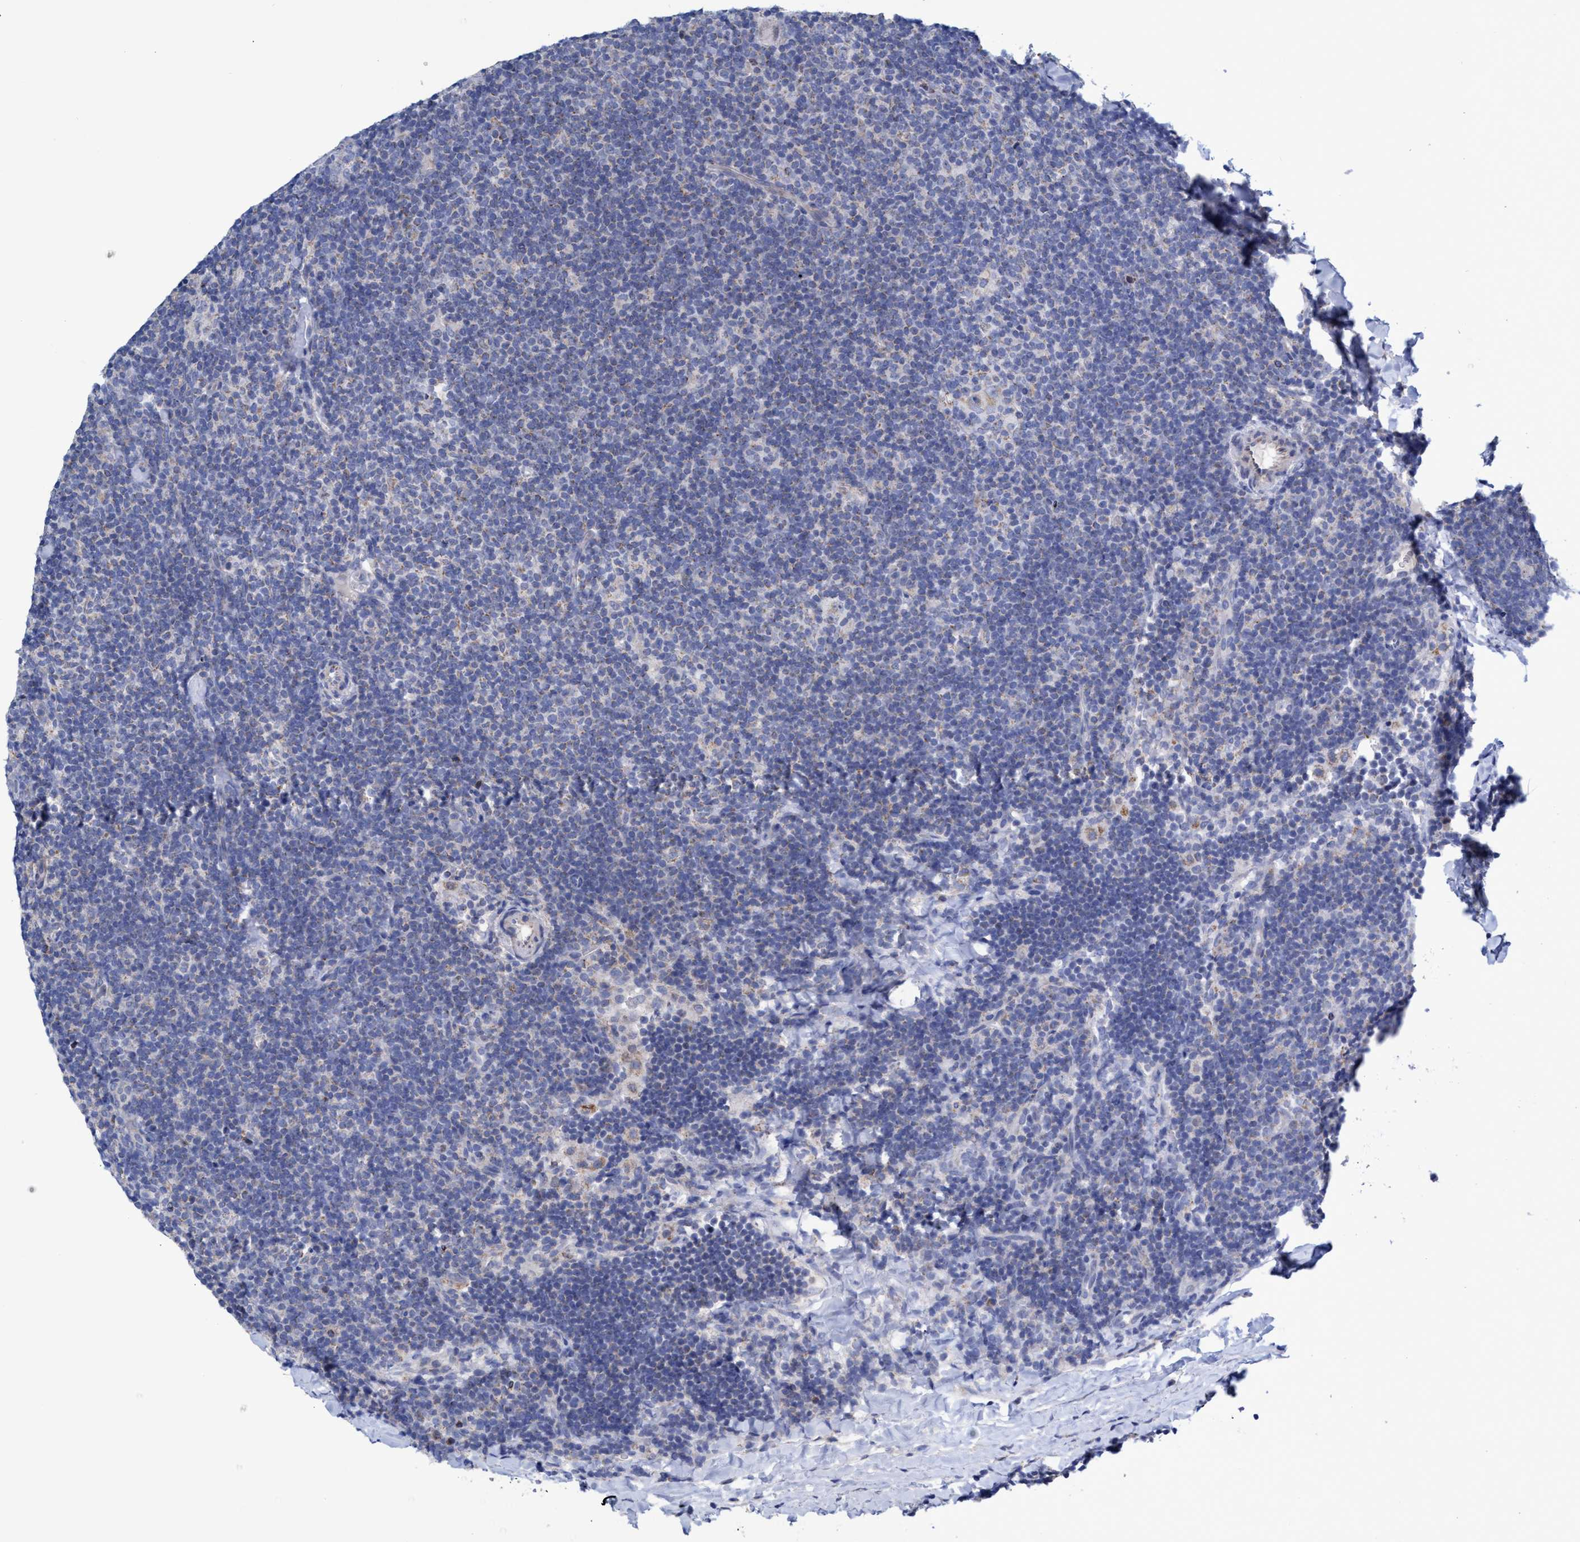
{"staining": {"intensity": "negative", "quantity": "none", "location": "none"}, "tissue": "lymphoma", "cell_type": "Tumor cells", "image_type": "cancer", "snomed": [{"axis": "morphology", "description": "Hodgkin's disease, NOS"}, {"axis": "topography", "description": "Lymph node"}], "caption": "Hodgkin's disease was stained to show a protein in brown. There is no significant expression in tumor cells. The staining was performed using DAB (3,3'-diaminobenzidine) to visualize the protein expression in brown, while the nuclei were stained in blue with hematoxylin (Magnification: 20x).", "gene": "ZNF750", "patient": {"sex": "female", "age": 57}}